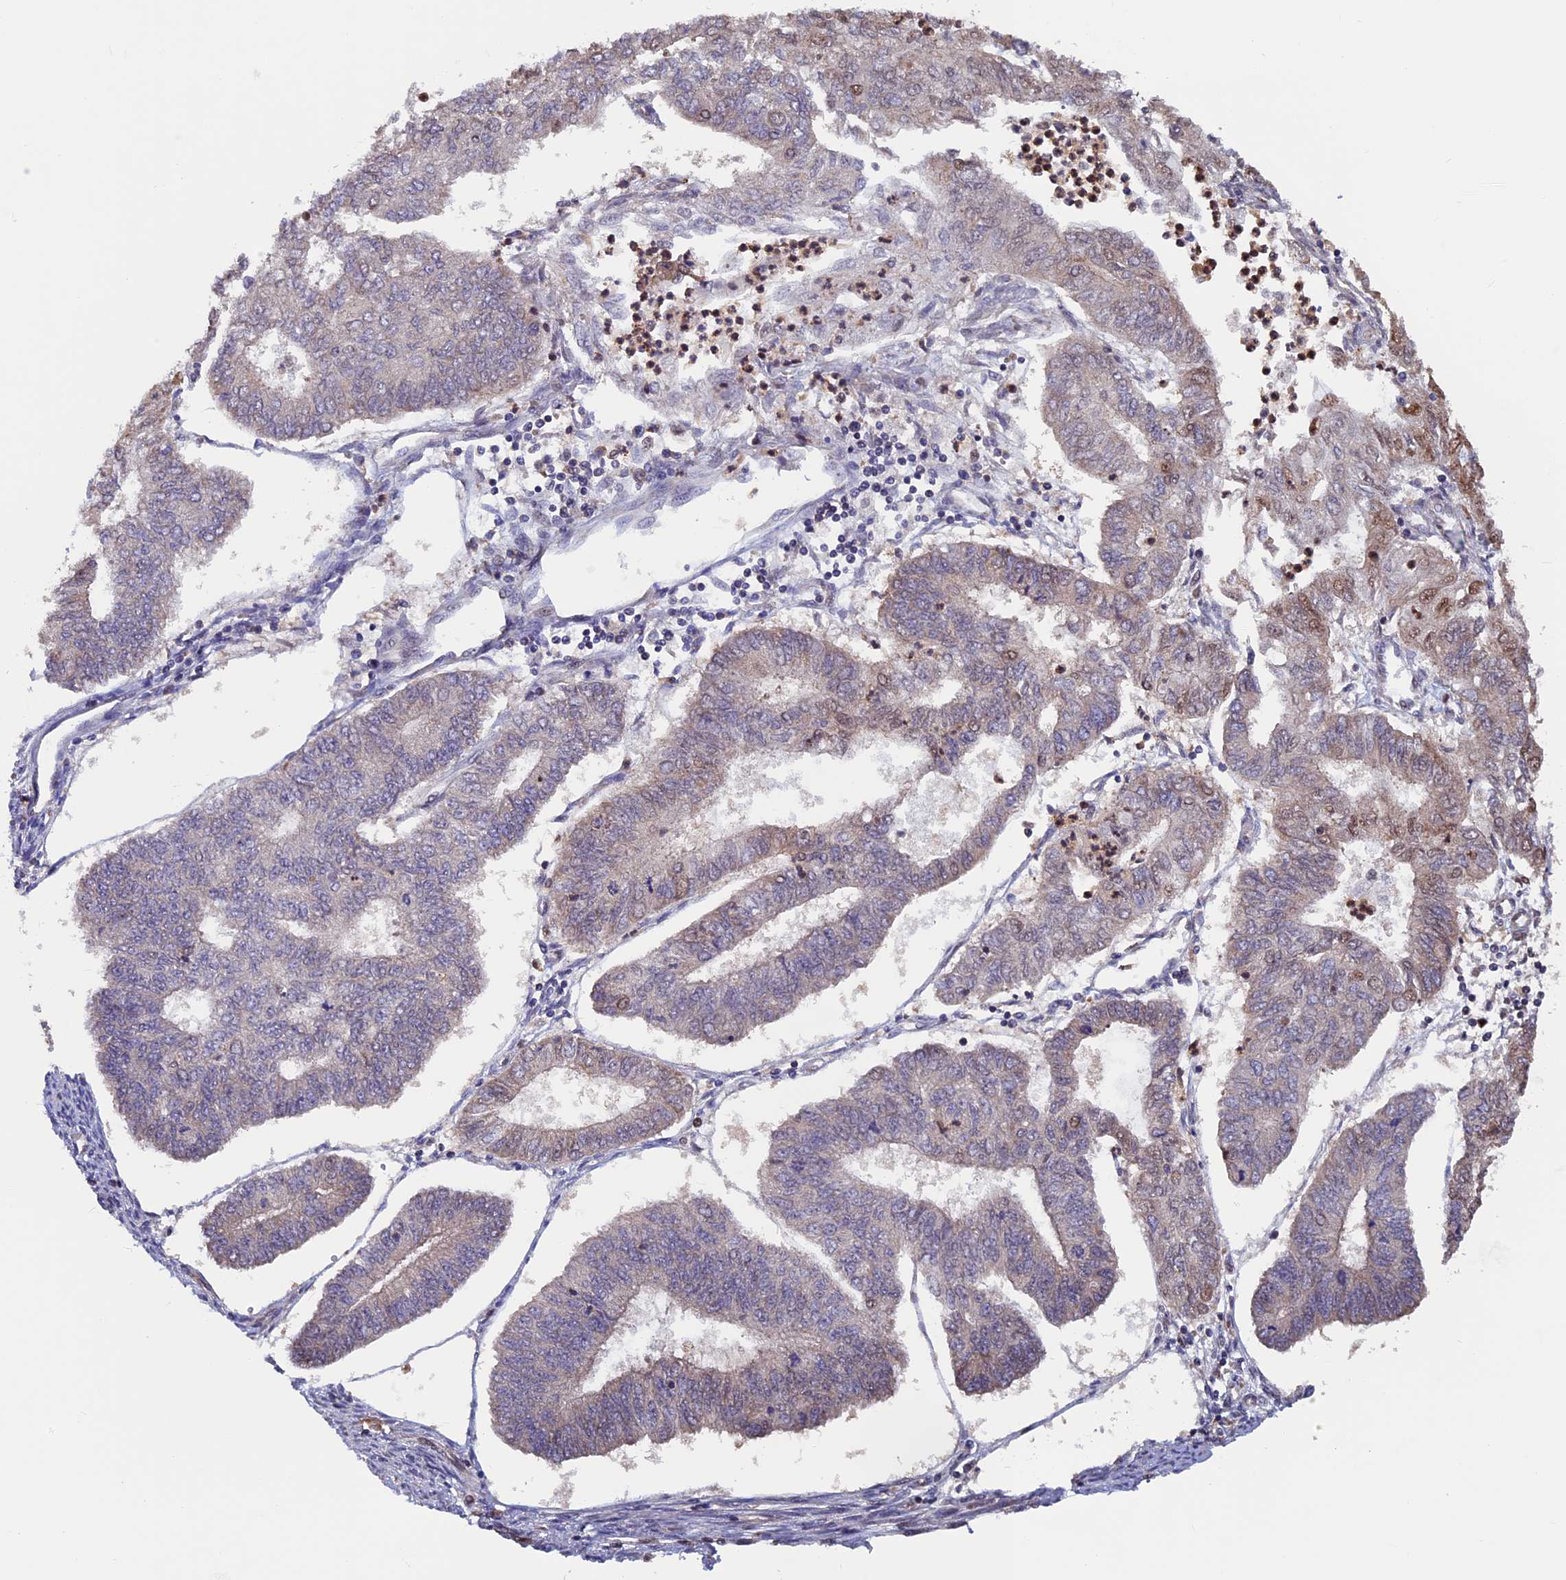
{"staining": {"intensity": "moderate", "quantity": "<25%", "location": "nuclear"}, "tissue": "endometrial cancer", "cell_type": "Tumor cells", "image_type": "cancer", "snomed": [{"axis": "morphology", "description": "Adenocarcinoma, NOS"}, {"axis": "topography", "description": "Endometrium"}], "caption": "Endometrial cancer stained for a protein (brown) demonstrates moderate nuclear positive expression in approximately <25% of tumor cells.", "gene": "ACSS1", "patient": {"sex": "female", "age": 68}}